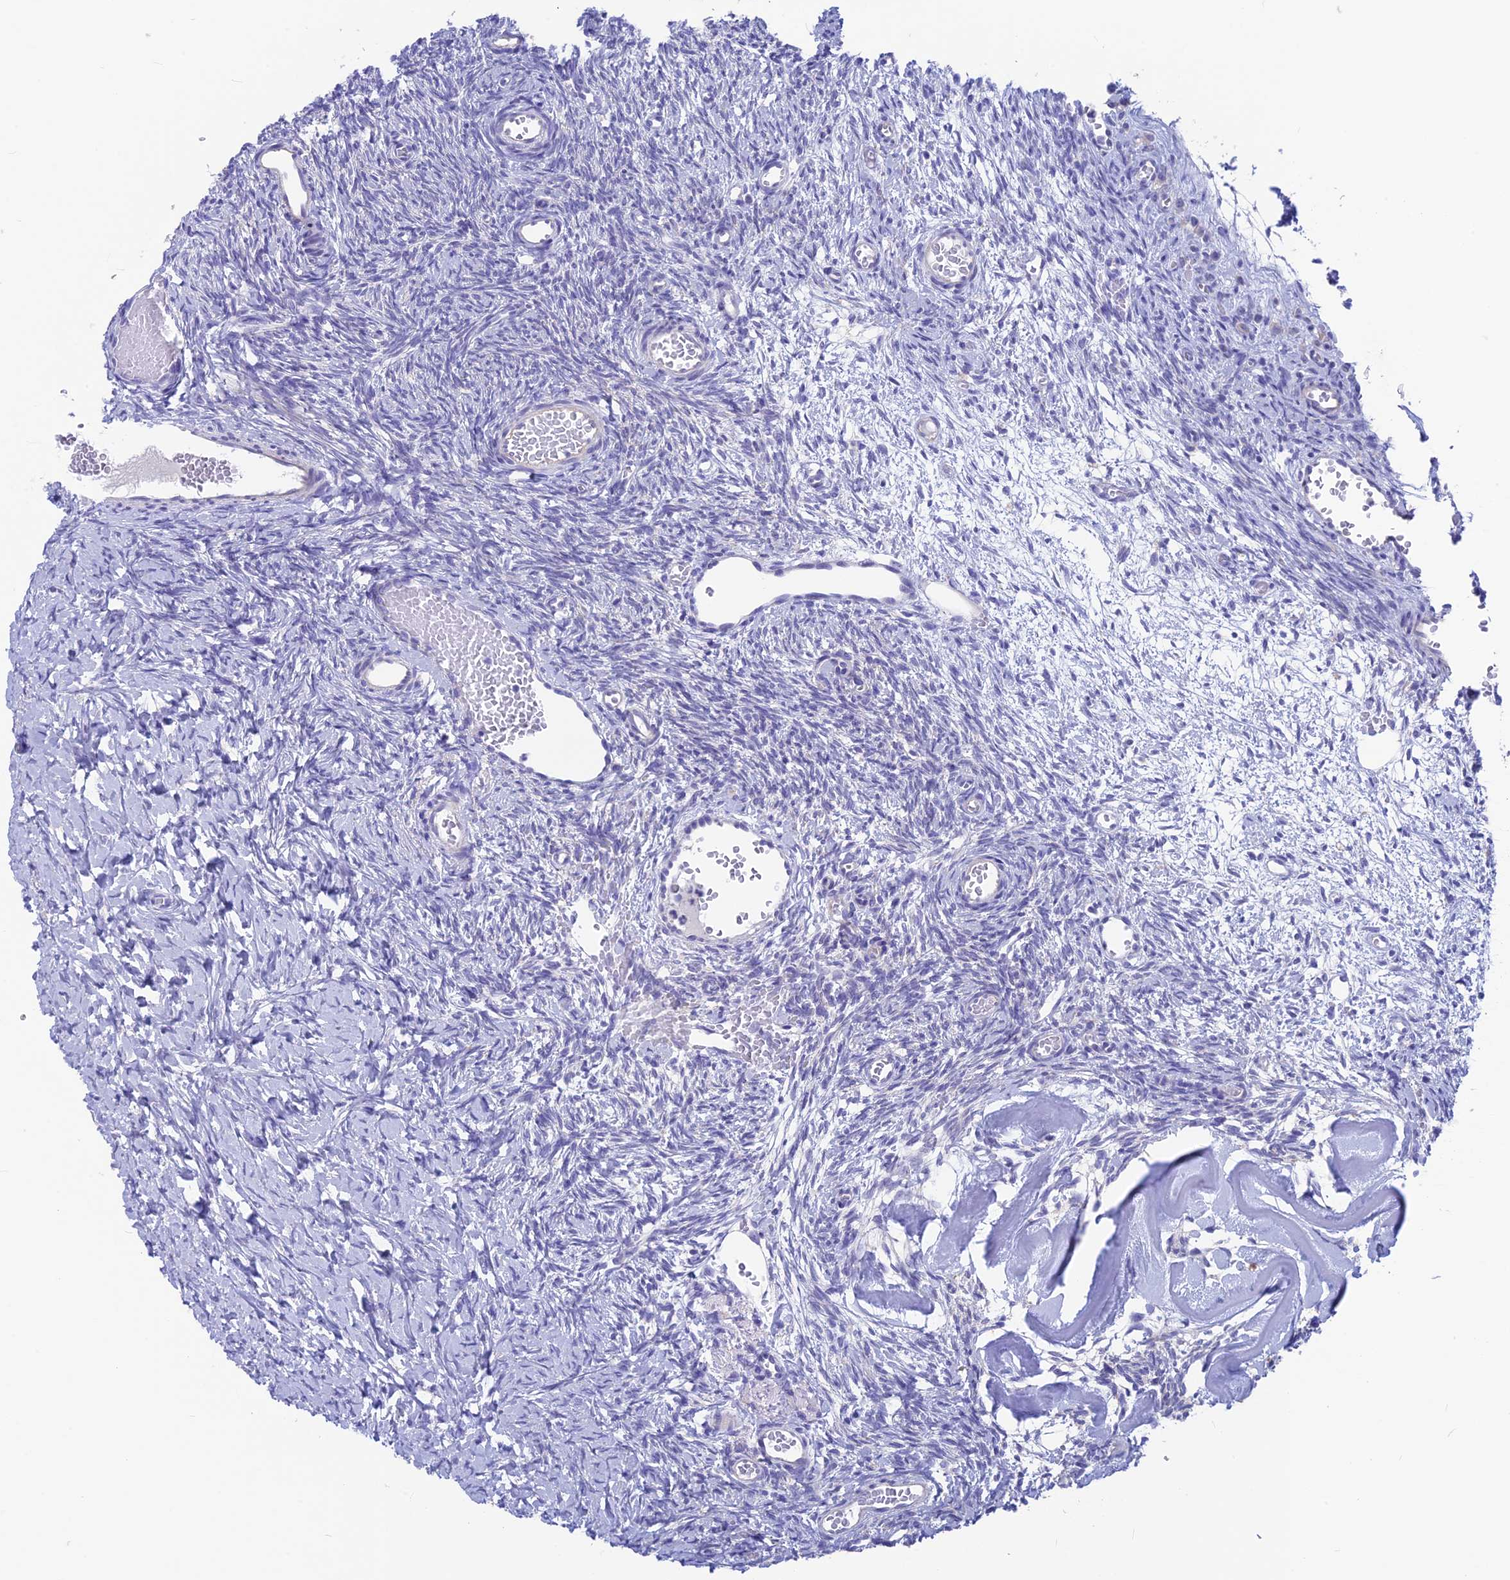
{"staining": {"intensity": "negative", "quantity": "none", "location": "none"}, "tissue": "ovary", "cell_type": "Ovarian stroma cells", "image_type": "normal", "snomed": [{"axis": "morphology", "description": "Normal tissue, NOS"}, {"axis": "topography", "description": "Ovary"}], "caption": "Immunohistochemistry (IHC) histopathology image of normal ovary: human ovary stained with DAB (3,3'-diaminobenzidine) demonstrates no significant protein staining in ovarian stroma cells. (IHC, brightfield microscopy, high magnification).", "gene": "SNTN", "patient": {"sex": "female", "age": 39}}